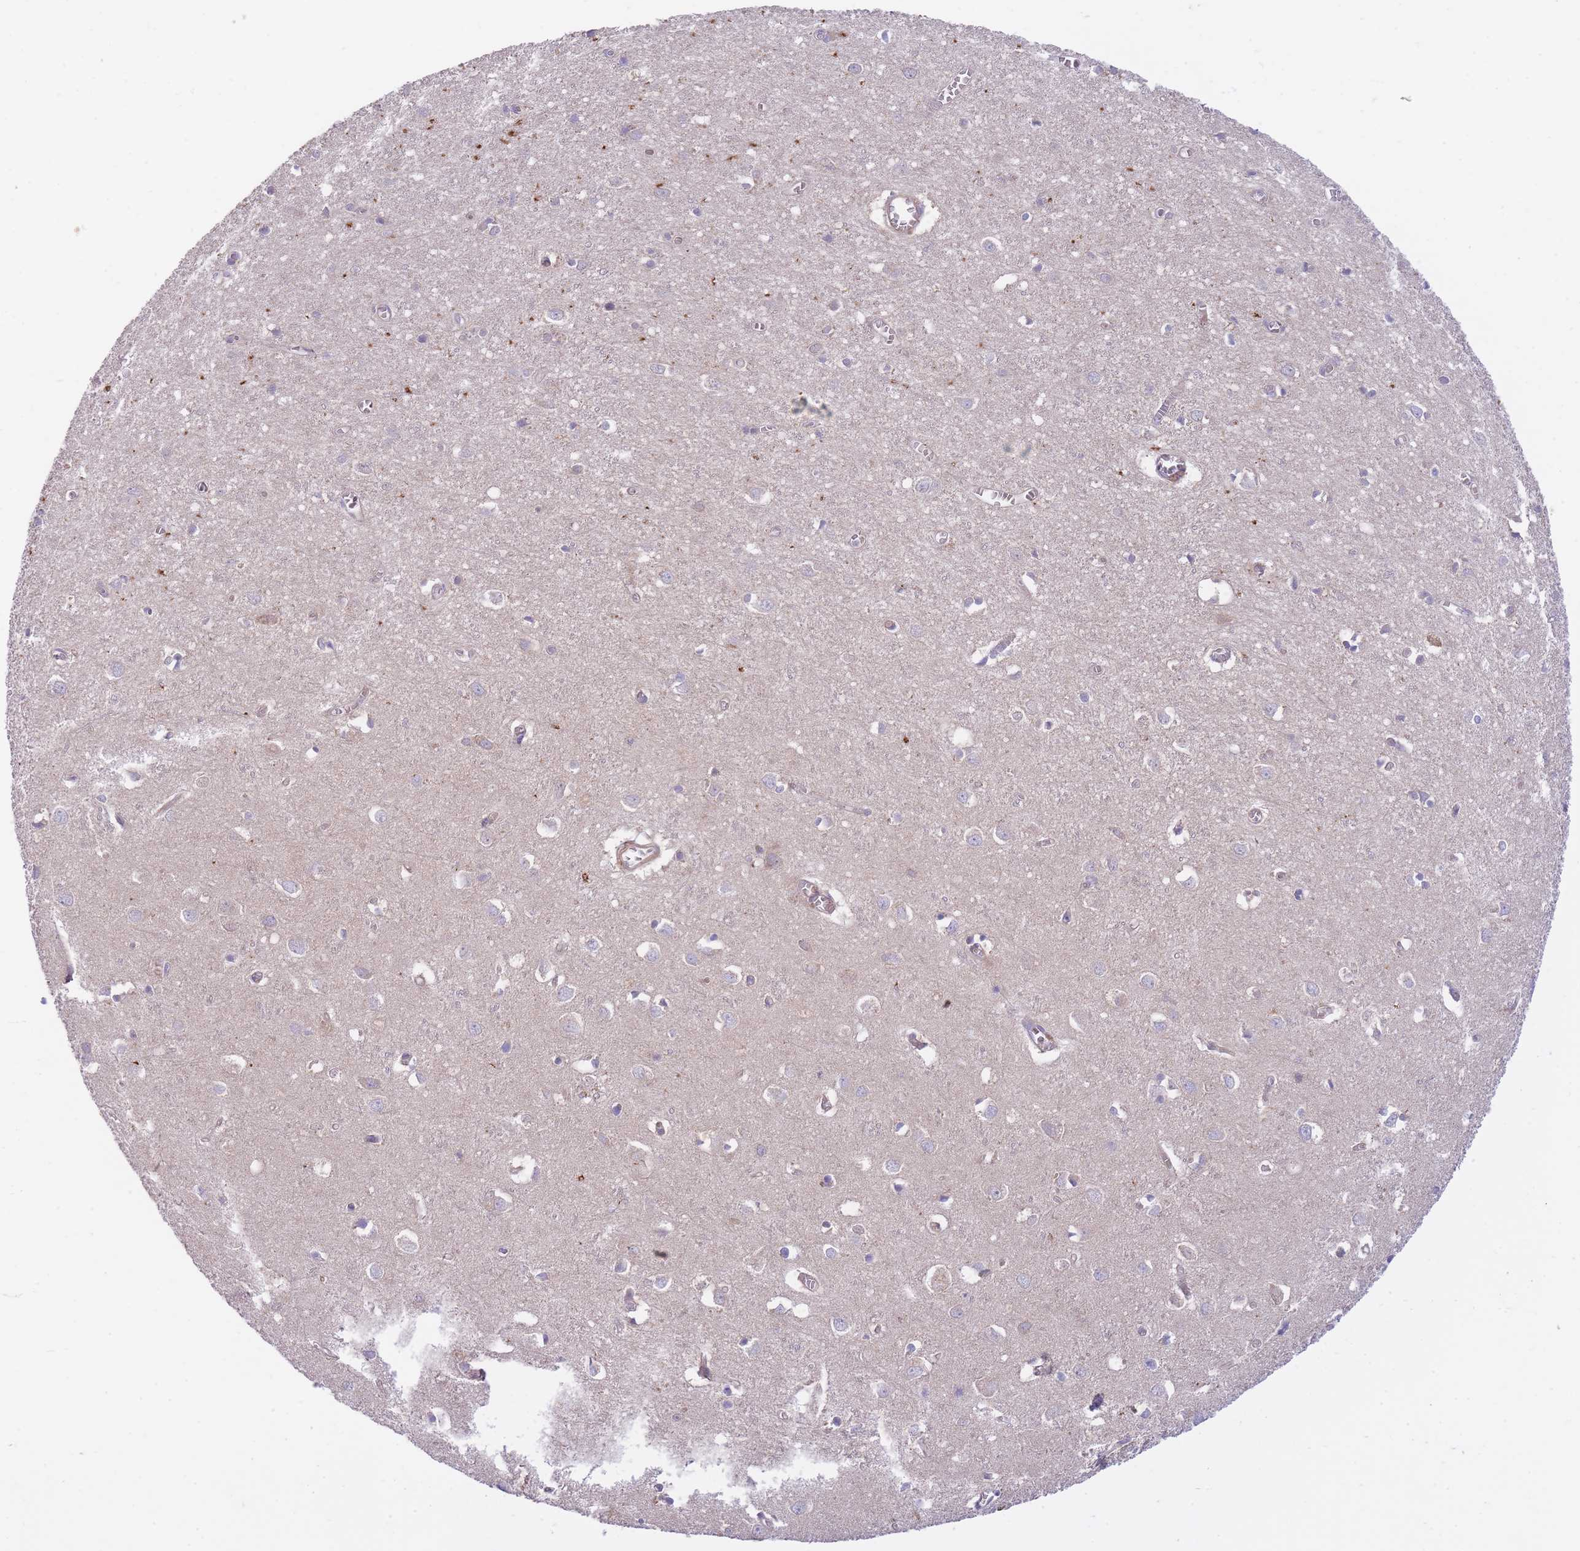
{"staining": {"intensity": "weak", "quantity": "25%-75%", "location": "cytoplasmic/membranous"}, "tissue": "cerebral cortex", "cell_type": "Endothelial cells", "image_type": "normal", "snomed": [{"axis": "morphology", "description": "Normal tissue, NOS"}, {"axis": "topography", "description": "Cerebral cortex"}], "caption": "This photomicrograph reveals immunohistochemistry staining of unremarkable cerebral cortex, with low weak cytoplasmic/membranous positivity in approximately 25%-75% of endothelial cells.", "gene": "CHAC1", "patient": {"sex": "female", "age": 64}}